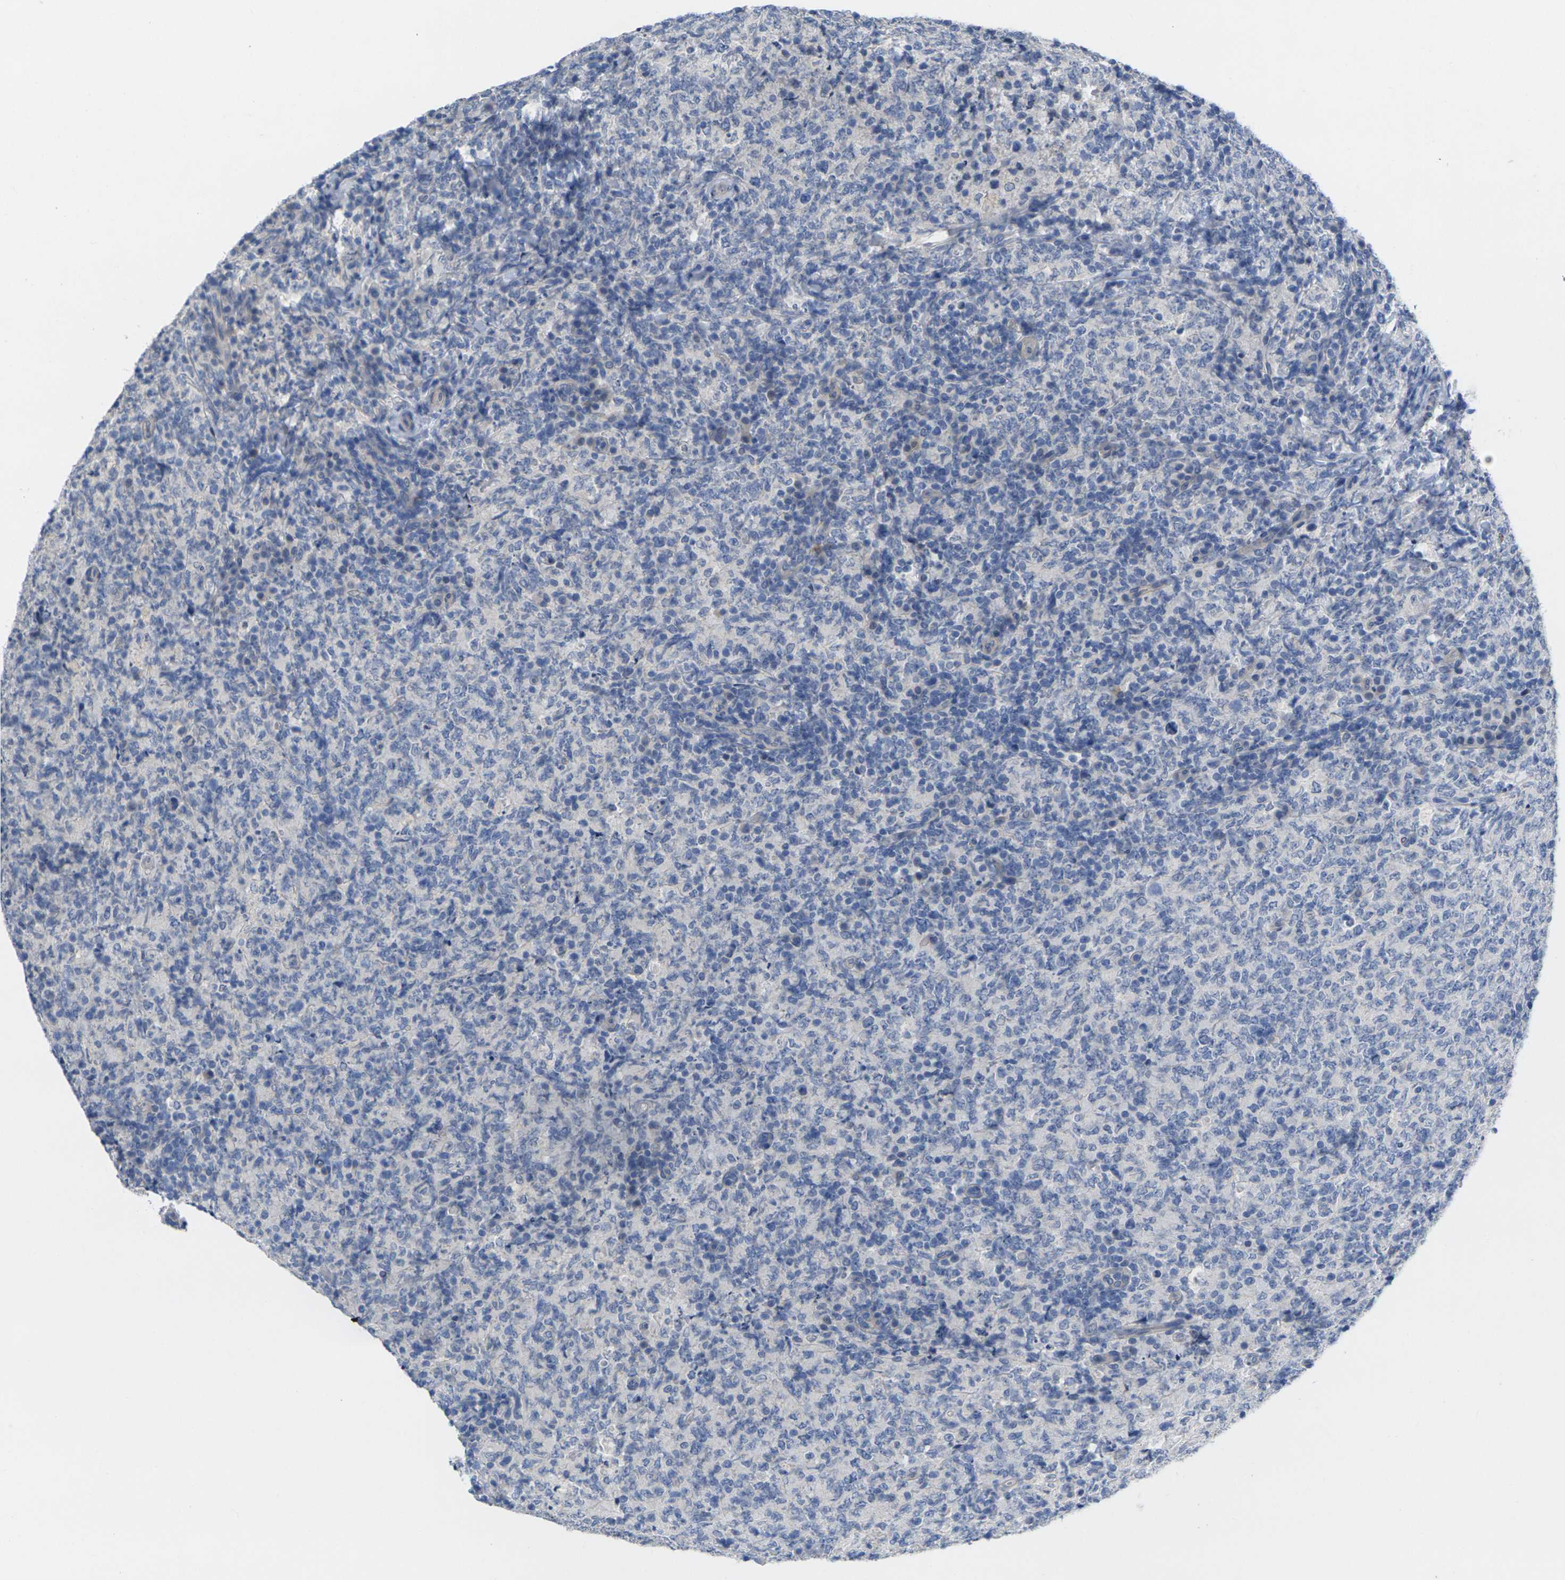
{"staining": {"intensity": "negative", "quantity": "none", "location": "none"}, "tissue": "lymphoma", "cell_type": "Tumor cells", "image_type": "cancer", "snomed": [{"axis": "morphology", "description": "Malignant lymphoma, non-Hodgkin's type, High grade"}, {"axis": "topography", "description": "Tonsil"}], "caption": "Protein analysis of high-grade malignant lymphoma, non-Hodgkin's type exhibits no significant expression in tumor cells.", "gene": "TNNI3", "patient": {"sex": "female", "age": 36}}